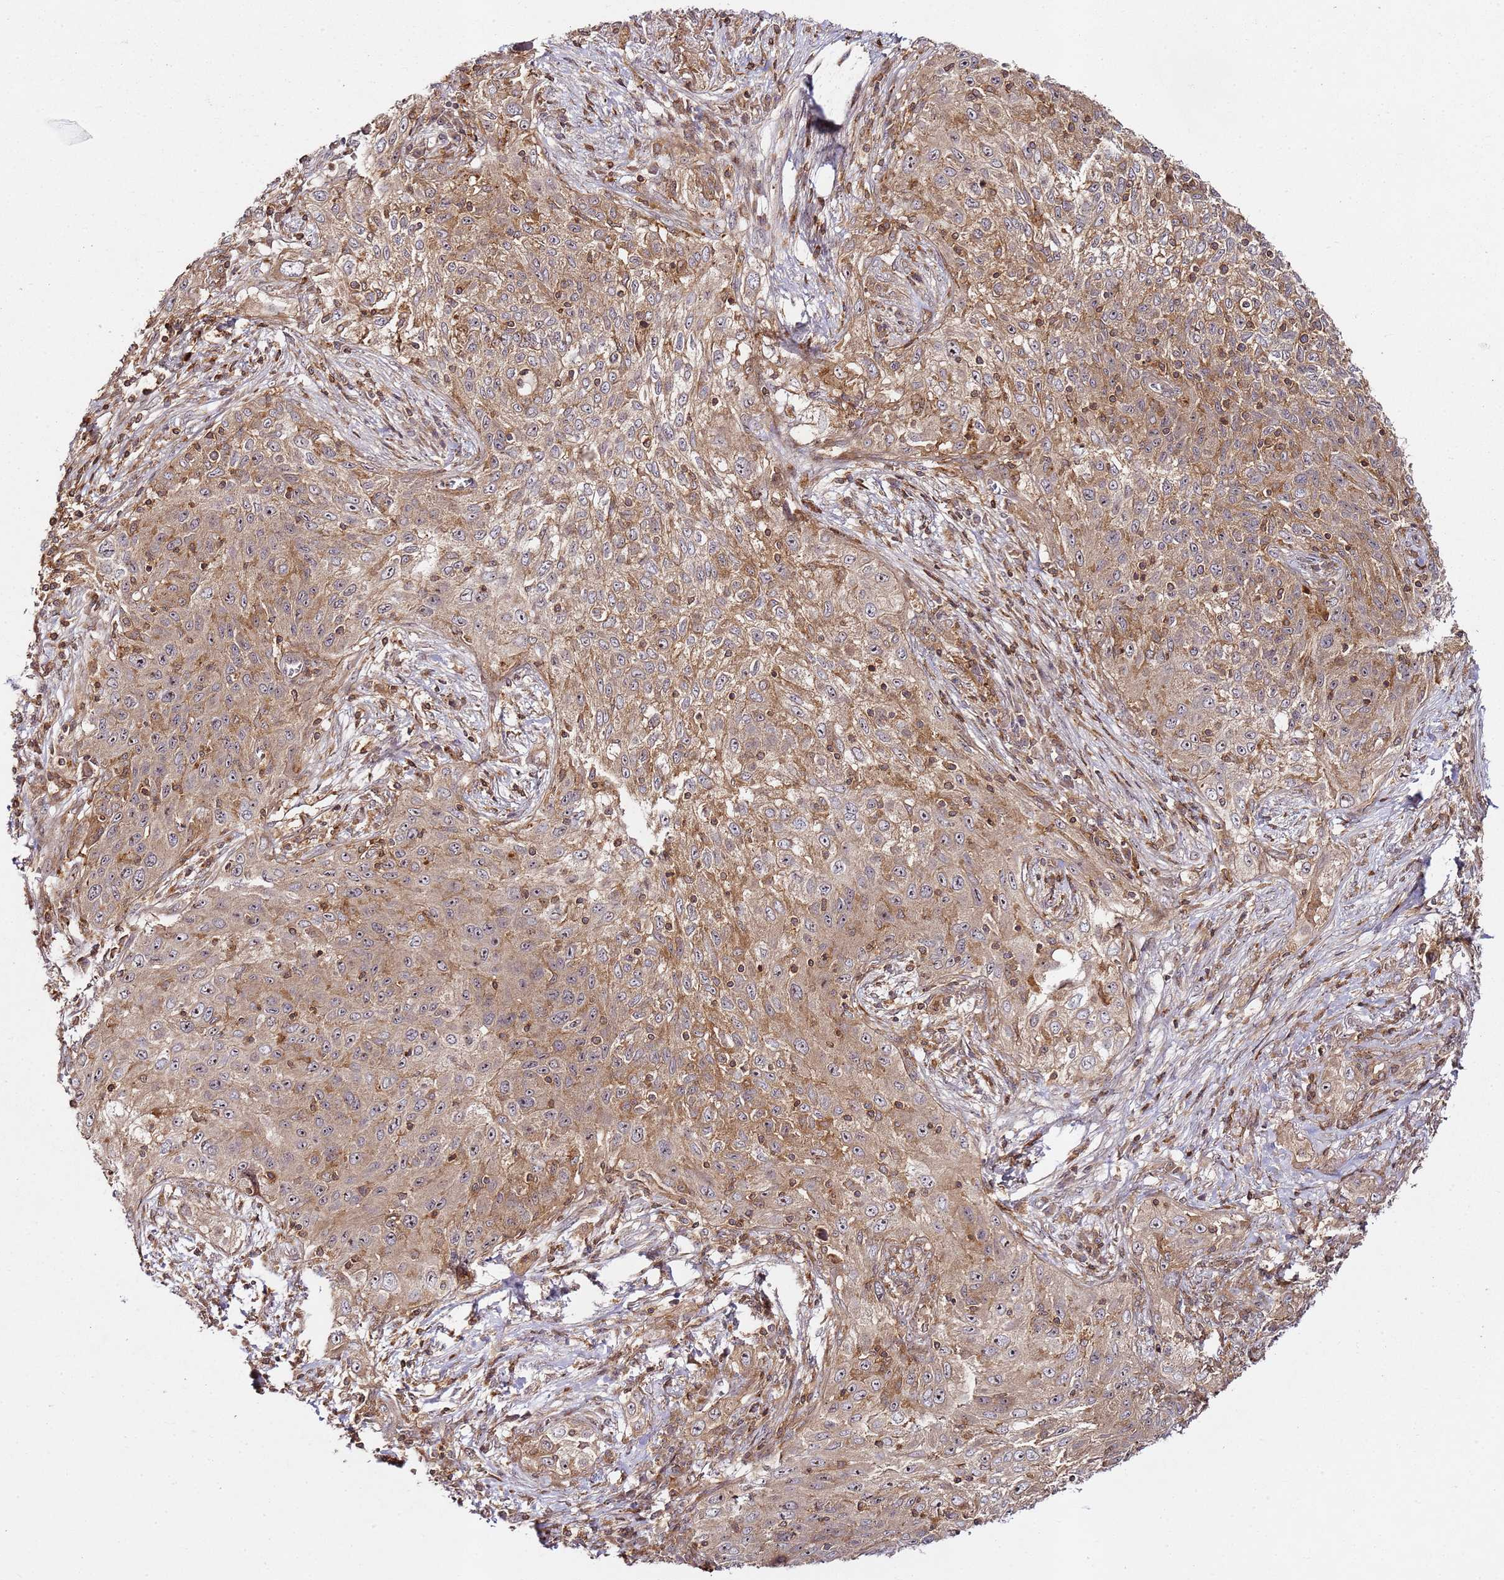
{"staining": {"intensity": "moderate", "quantity": ">75%", "location": "cytoplasmic/membranous,nuclear"}, "tissue": "lung cancer", "cell_type": "Tumor cells", "image_type": "cancer", "snomed": [{"axis": "morphology", "description": "Squamous cell carcinoma, NOS"}, {"axis": "topography", "description": "Lung"}], "caption": "Human lung cancer stained with a brown dye shows moderate cytoplasmic/membranous and nuclear positive staining in about >75% of tumor cells.", "gene": "PRMT7", "patient": {"sex": "female", "age": 69}}